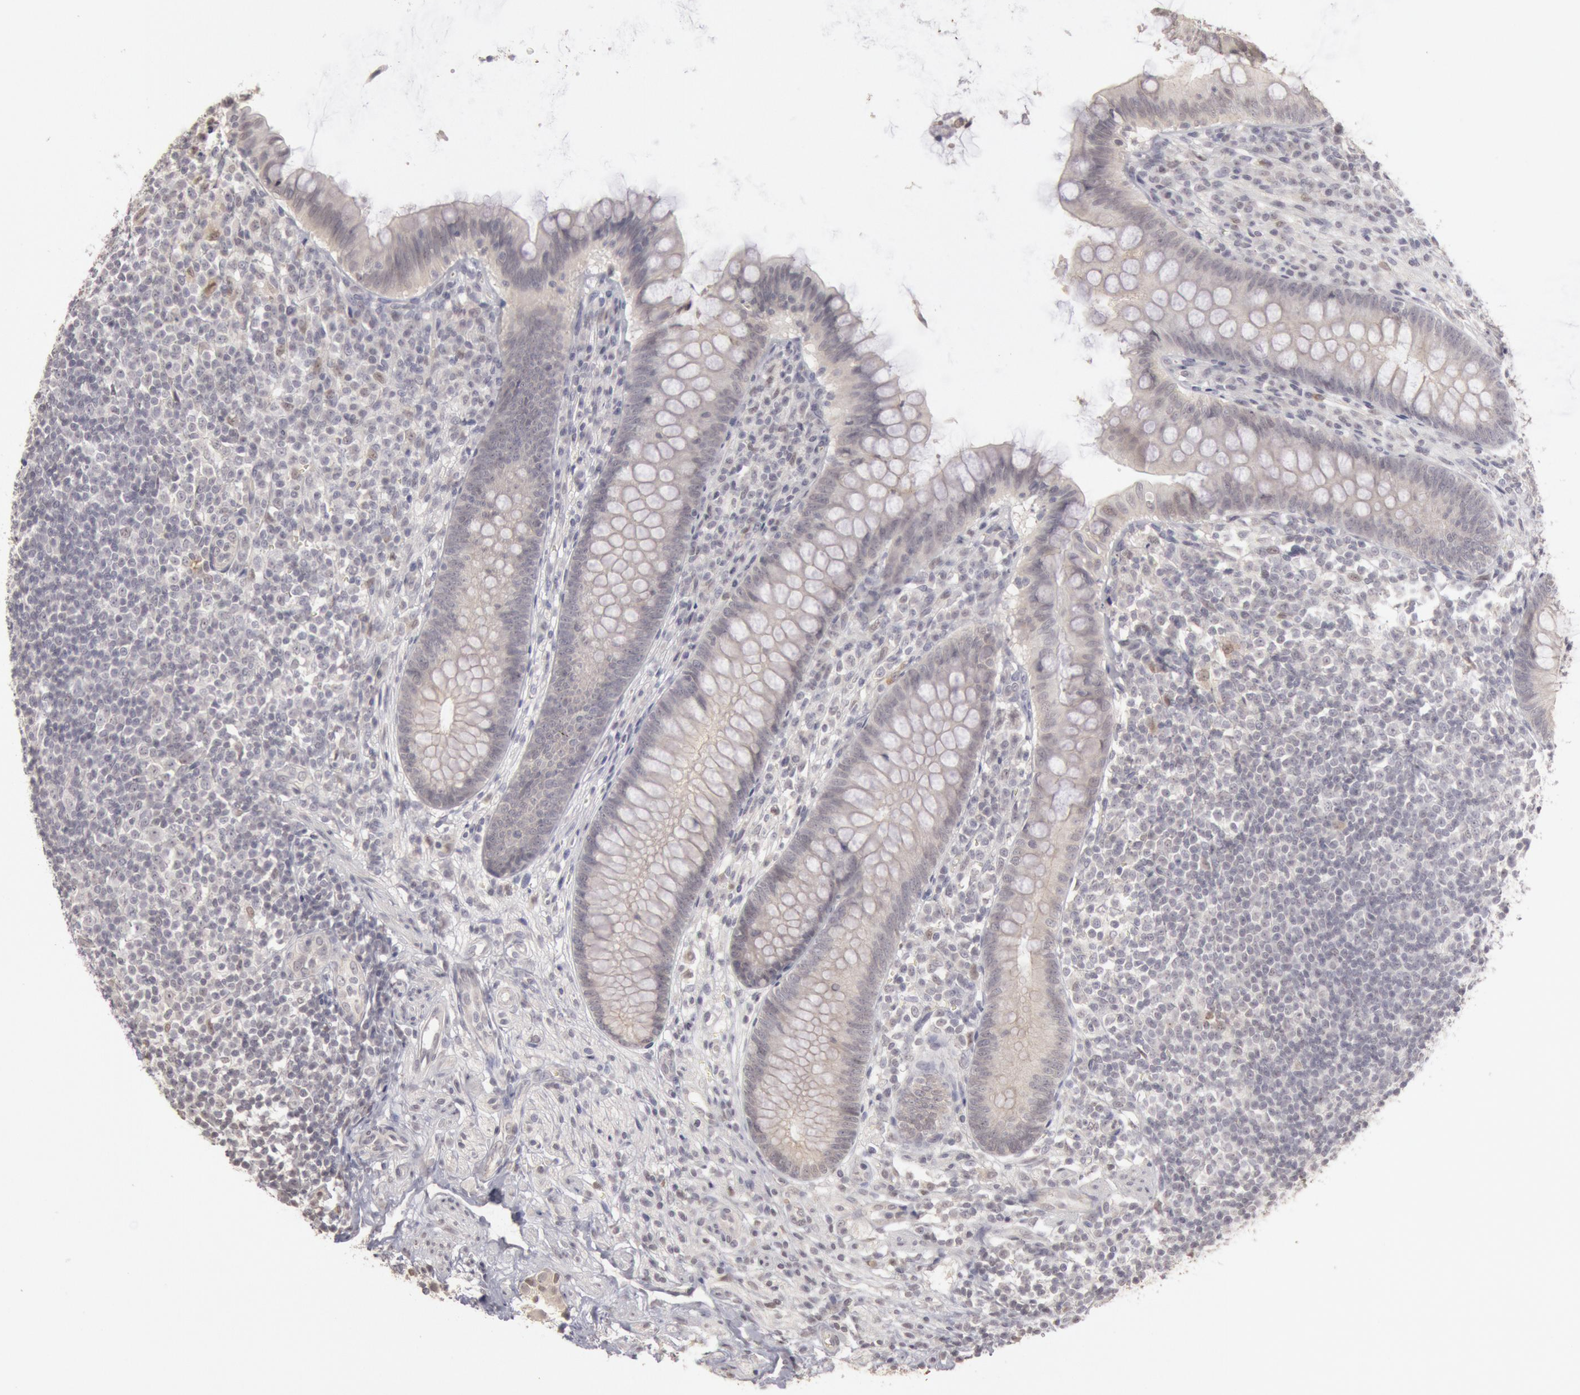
{"staining": {"intensity": "negative", "quantity": "none", "location": "none"}, "tissue": "appendix", "cell_type": "Glandular cells", "image_type": "normal", "snomed": [{"axis": "morphology", "description": "Normal tissue, NOS"}, {"axis": "topography", "description": "Appendix"}], "caption": "Appendix stained for a protein using immunohistochemistry reveals no positivity glandular cells.", "gene": "RIMBP3B", "patient": {"sex": "female", "age": 66}}